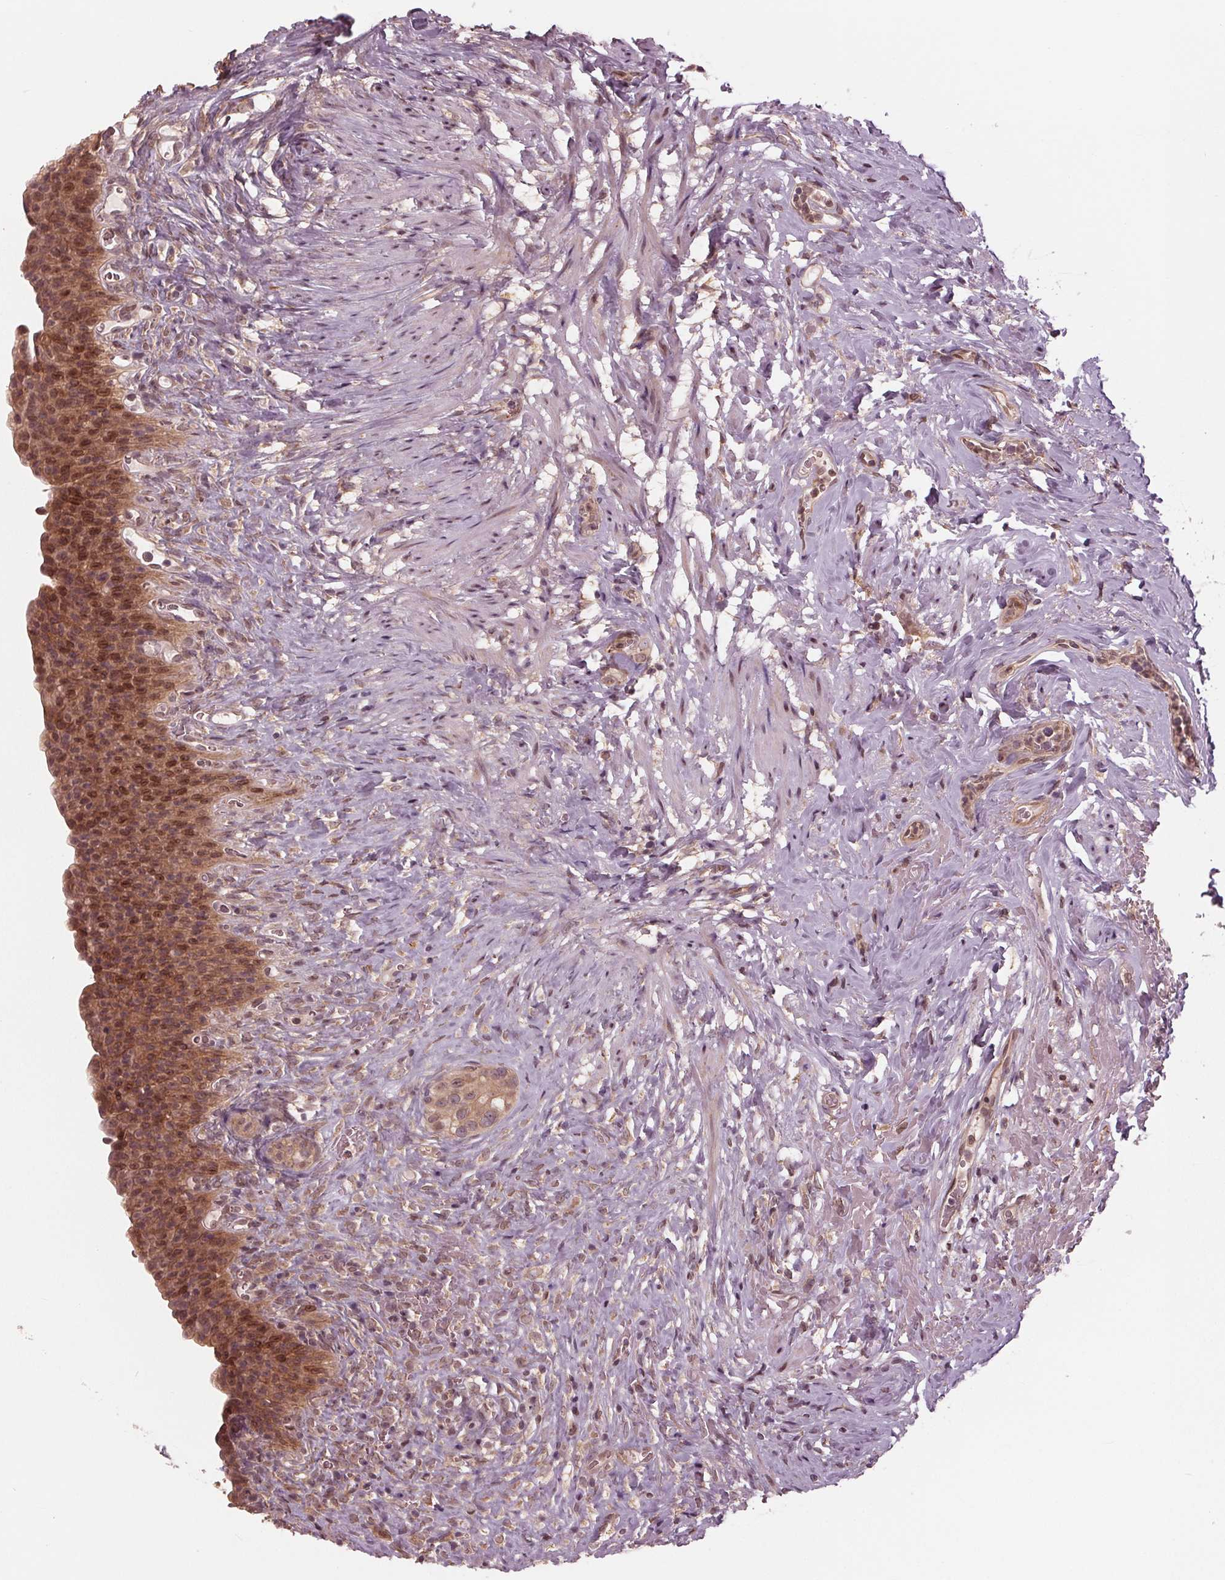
{"staining": {"intensity": "moderate", "quantity": "25%-75%", "location": "cytoplasmic/membranous,nuclear"}, "tissue": "urinary bladder", "cell_type": "Urothelial cells", "image_type": "normal", "snomed": [{"axis": "morphology", "description": "Normal tissue, NOS"}, {"axis": "topography", "description": "Urinary bladder"}, {"axis": "topography", "description": "Prostate"}], "caption": "Immunohistochemical staining of benign urinary bladder shows moderate cytoplasmic/membranous,nuclear protein expression in about 25%-75% of urothelial cells. Nuclei are stained in blue.", "gene": "ZNF471", "patient": {"sex": "male", "age": 76}}